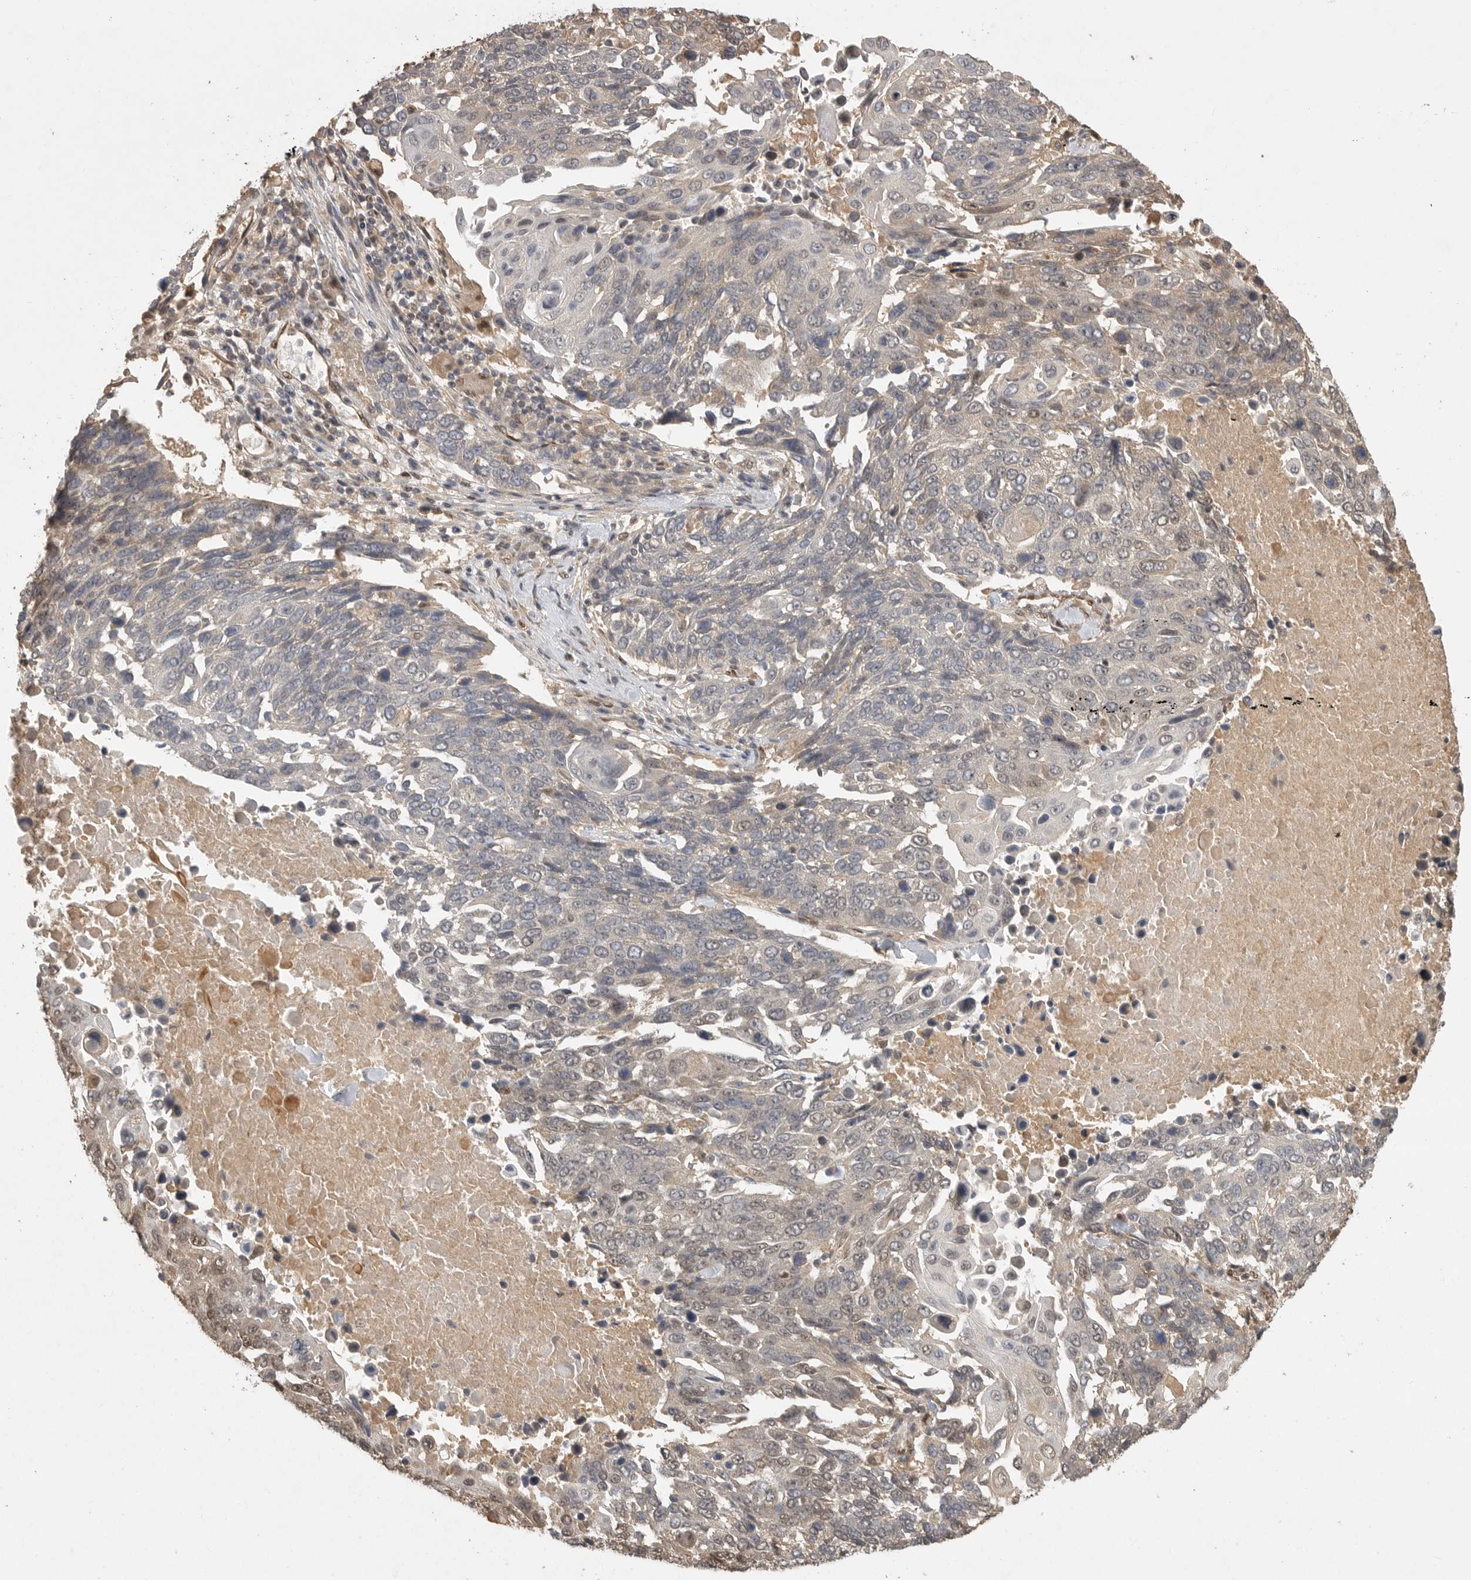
{"staining": {"intensity": "weak", "quantity": "<25%", "location": "nuclear"}, "tissue": "lung cancer", "cell_type": "Tumor cells", "image_type": "cancer", "snomed": [{"axis": "morphology", "description": "Squamous cell carcinoma, NOS"}, {"axis": "topography", "description": "Lung"}], "caption": "Lung squamous cell carcinoma was stained to show a protein in brown. There is no significant positivity in tumor cells.", "gene": "DFFA", "patient": {"sex": "male", "age": 66}}